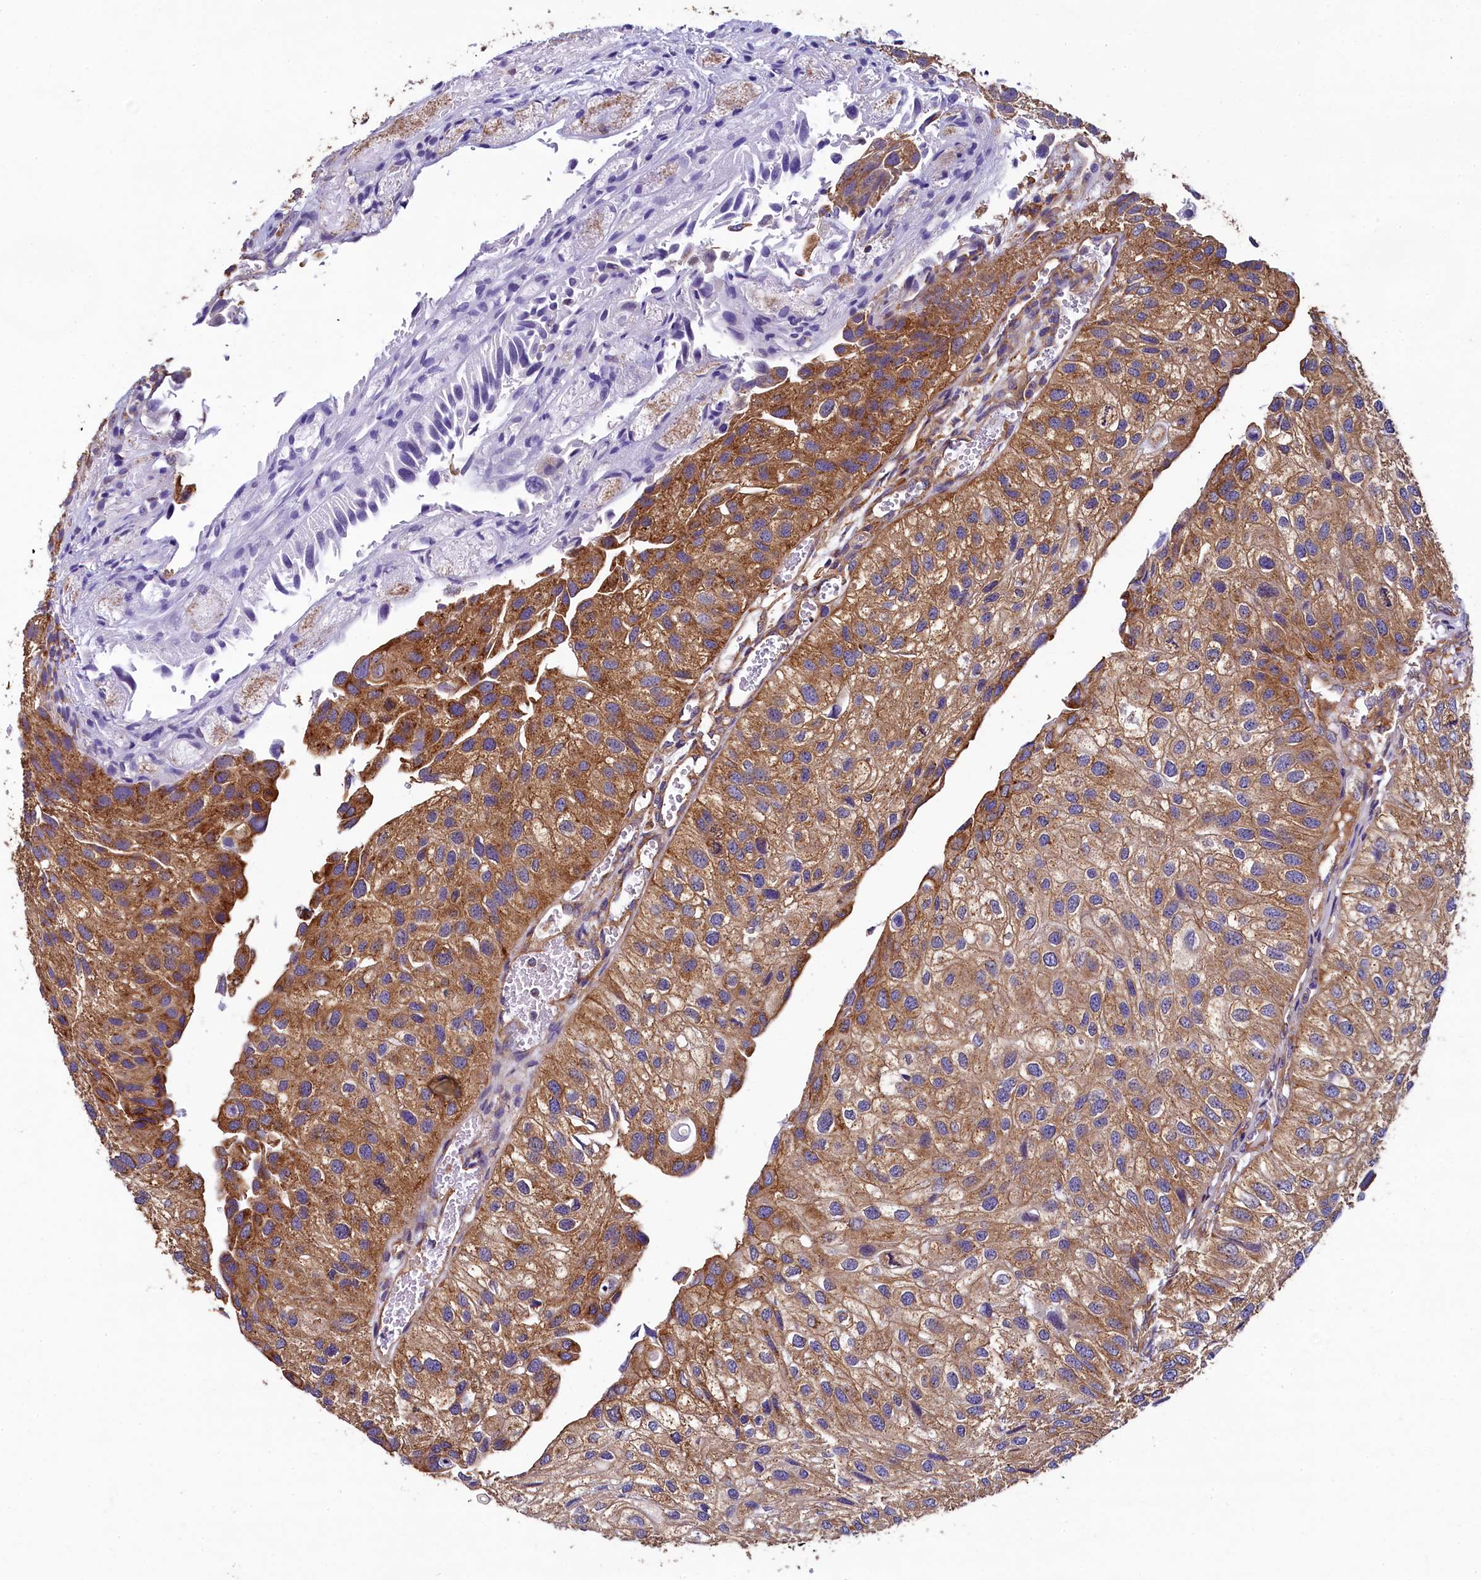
{"staining": {"intensity": "moderate", "quantity": ">75%", "location": "cytoplasmic/membranous"}, "tissue": "urothelial cancer", "cell_type": "Tumor cells", "image_type": "cancer", "snomed": [{"axis": "morphology", "description": "Urothelial carcinoma, Low grade"}, {"axis": "topography", "description": "Urinary bladder"}], "caption": "The immunohistochemical stain highlights moderate cytoplasmic/membranous expression in tumor cells of urothelial carcinoma (low-grade) tissue.", "gene": "GPR21", "patient": {"sex": "female", "age": 89}}